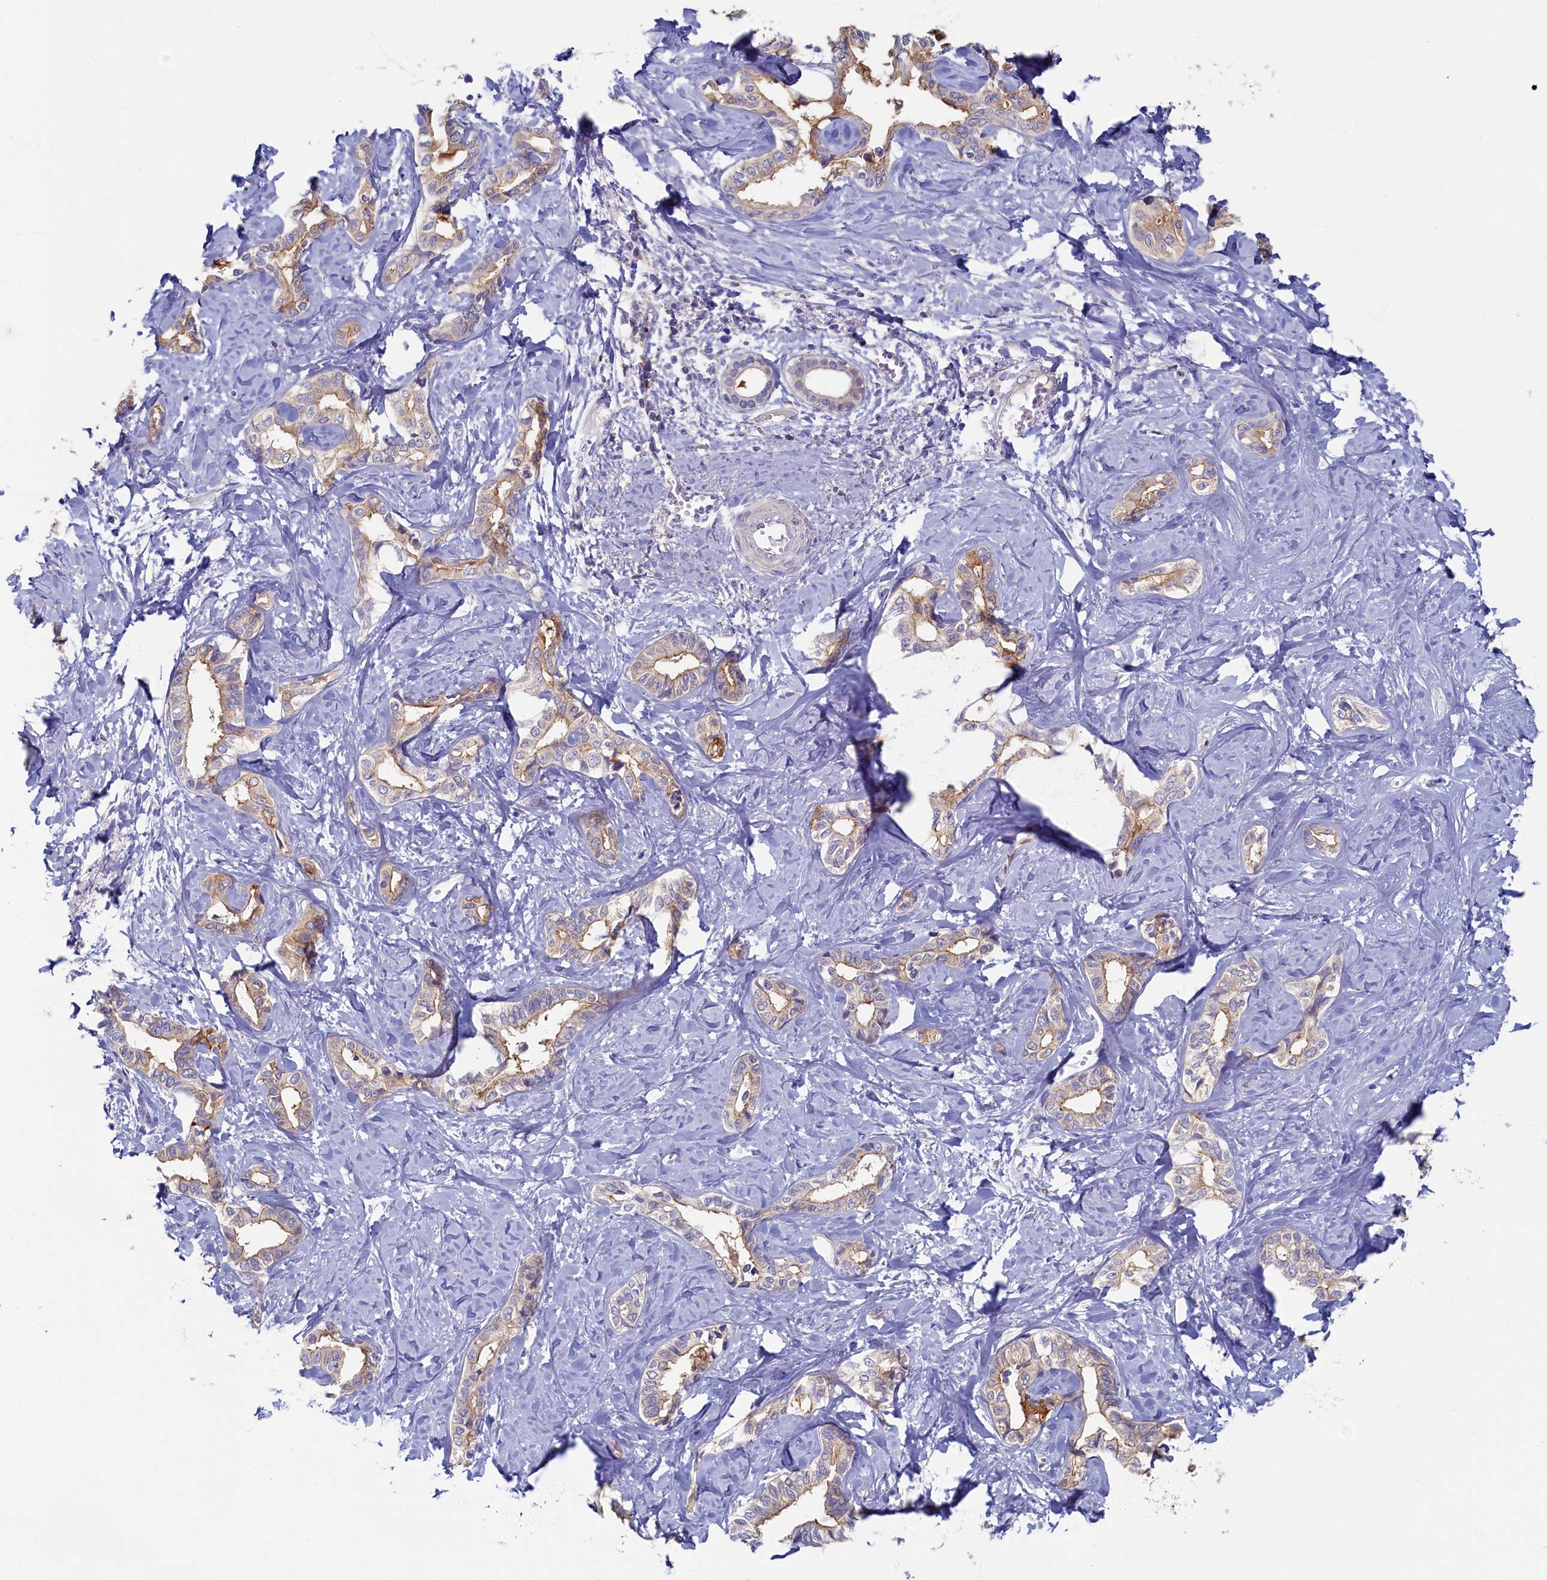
{"staining": {"intensity": "weak", "quantity": "<25%", "location": "cytoplasmic/membranous"}, "tissue": "liver cancer", "cell_type": "Tumor cells", "image_type": "cancer", "snomed": [{"axis": "morphology", "description": "Cholangiocarcinoma"}, {"axis": "topography", "description": "Liver"}], "caption": "Immunohistochemistry of liver cholangiocarcinoma demonstrates no staining in tumor cells.", "gene": "TIMM8B", "patient": {"sex": "female", "age": 77}}